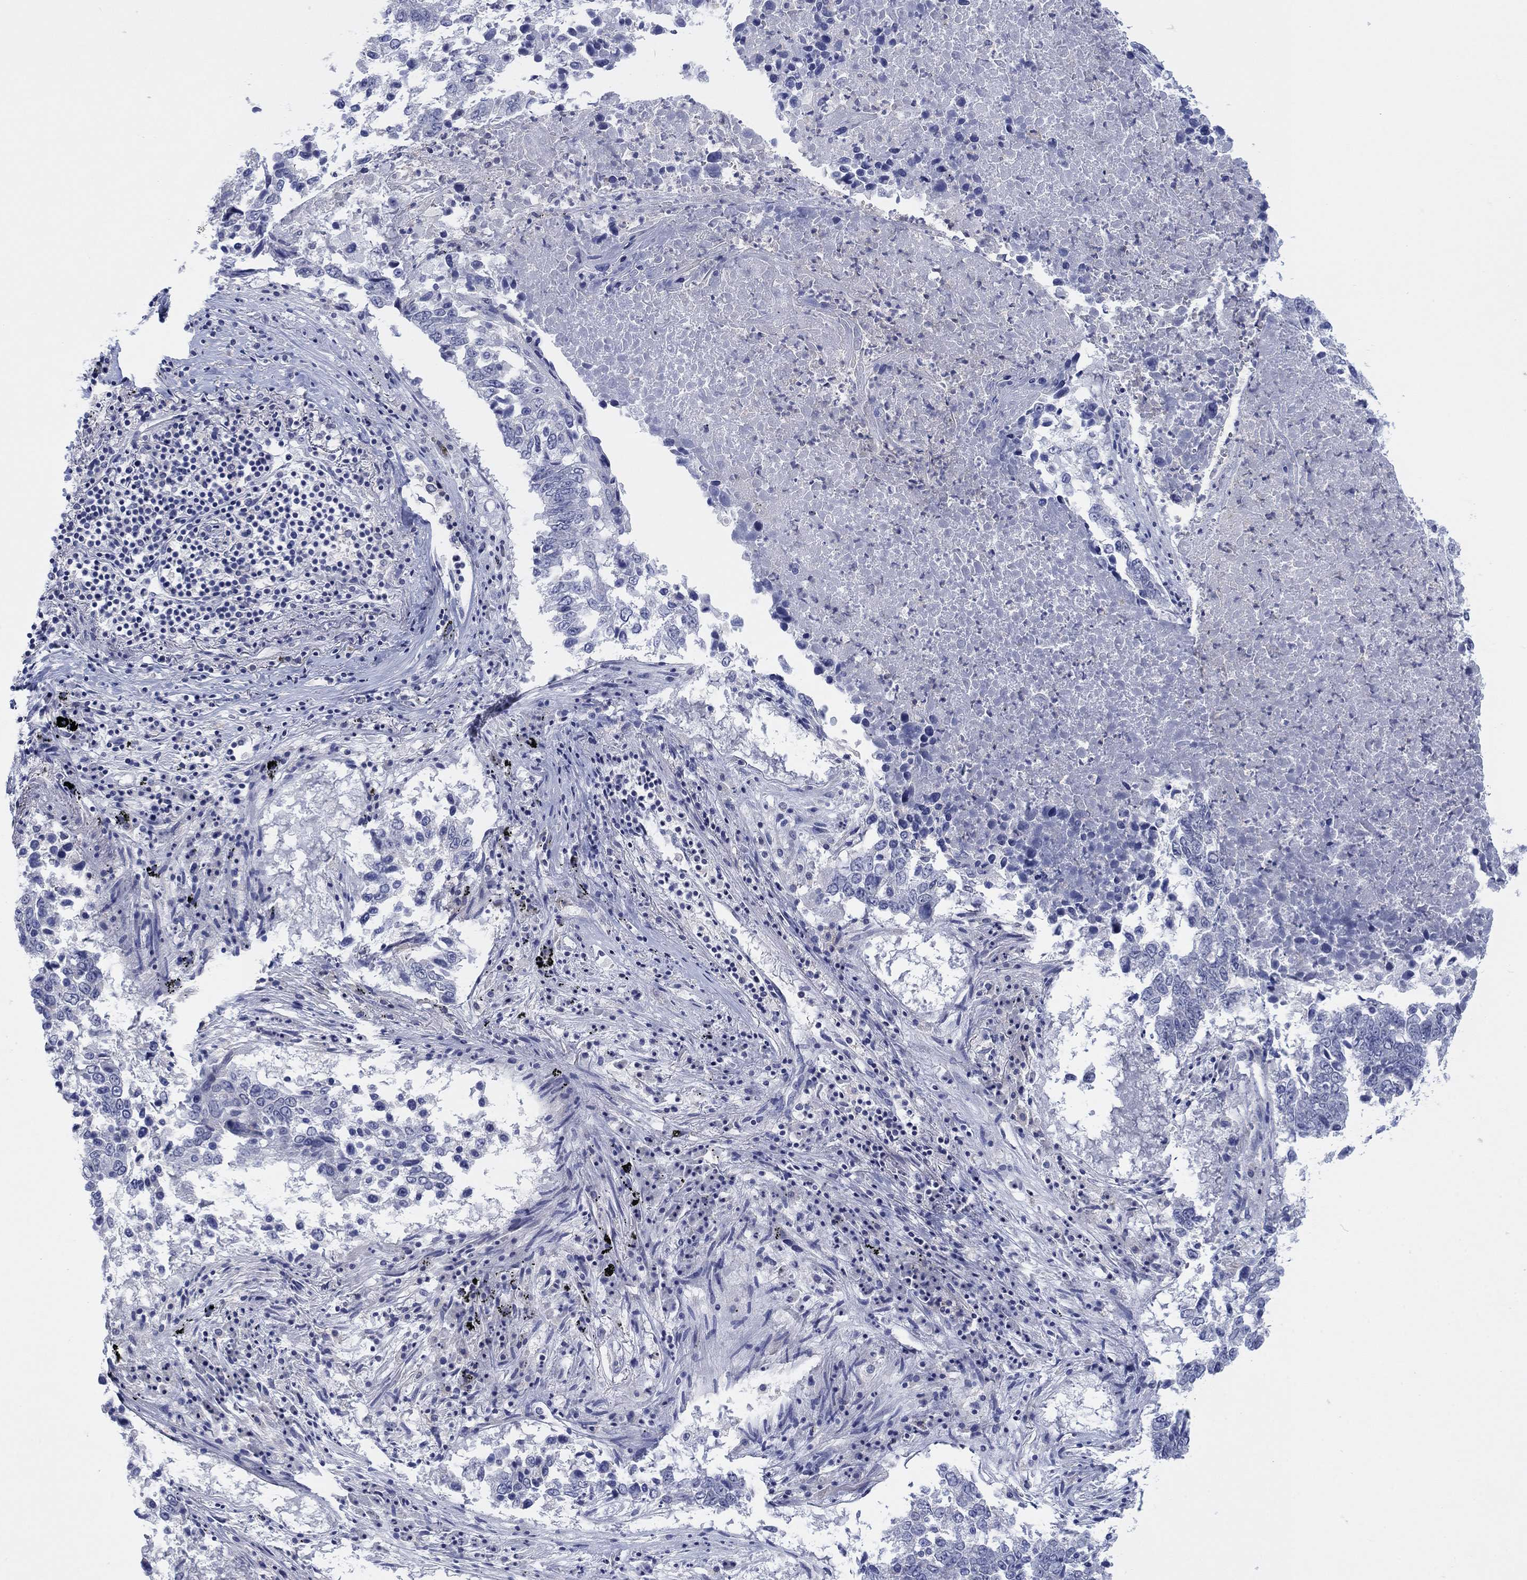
{"staining": {"intensity": "negative", "quantity": "none", "location": "none"}, "tissue": "lung cancer", "cell_type": "Tumor cells", "image_type": "cancer", "snomed": [{"axis": "morphology", "description": "Squamous cell carcinoma, NOS"}, {"axis": "topography", "description": "Lung"}], "caption": "This is an immunohistochemistry photomicrograph of lung cancer (squamous cell carcinoma). There is no staining in tumor cells.", "gene": "FER1L6", "patient": {"sex": "male", "age": 82}}